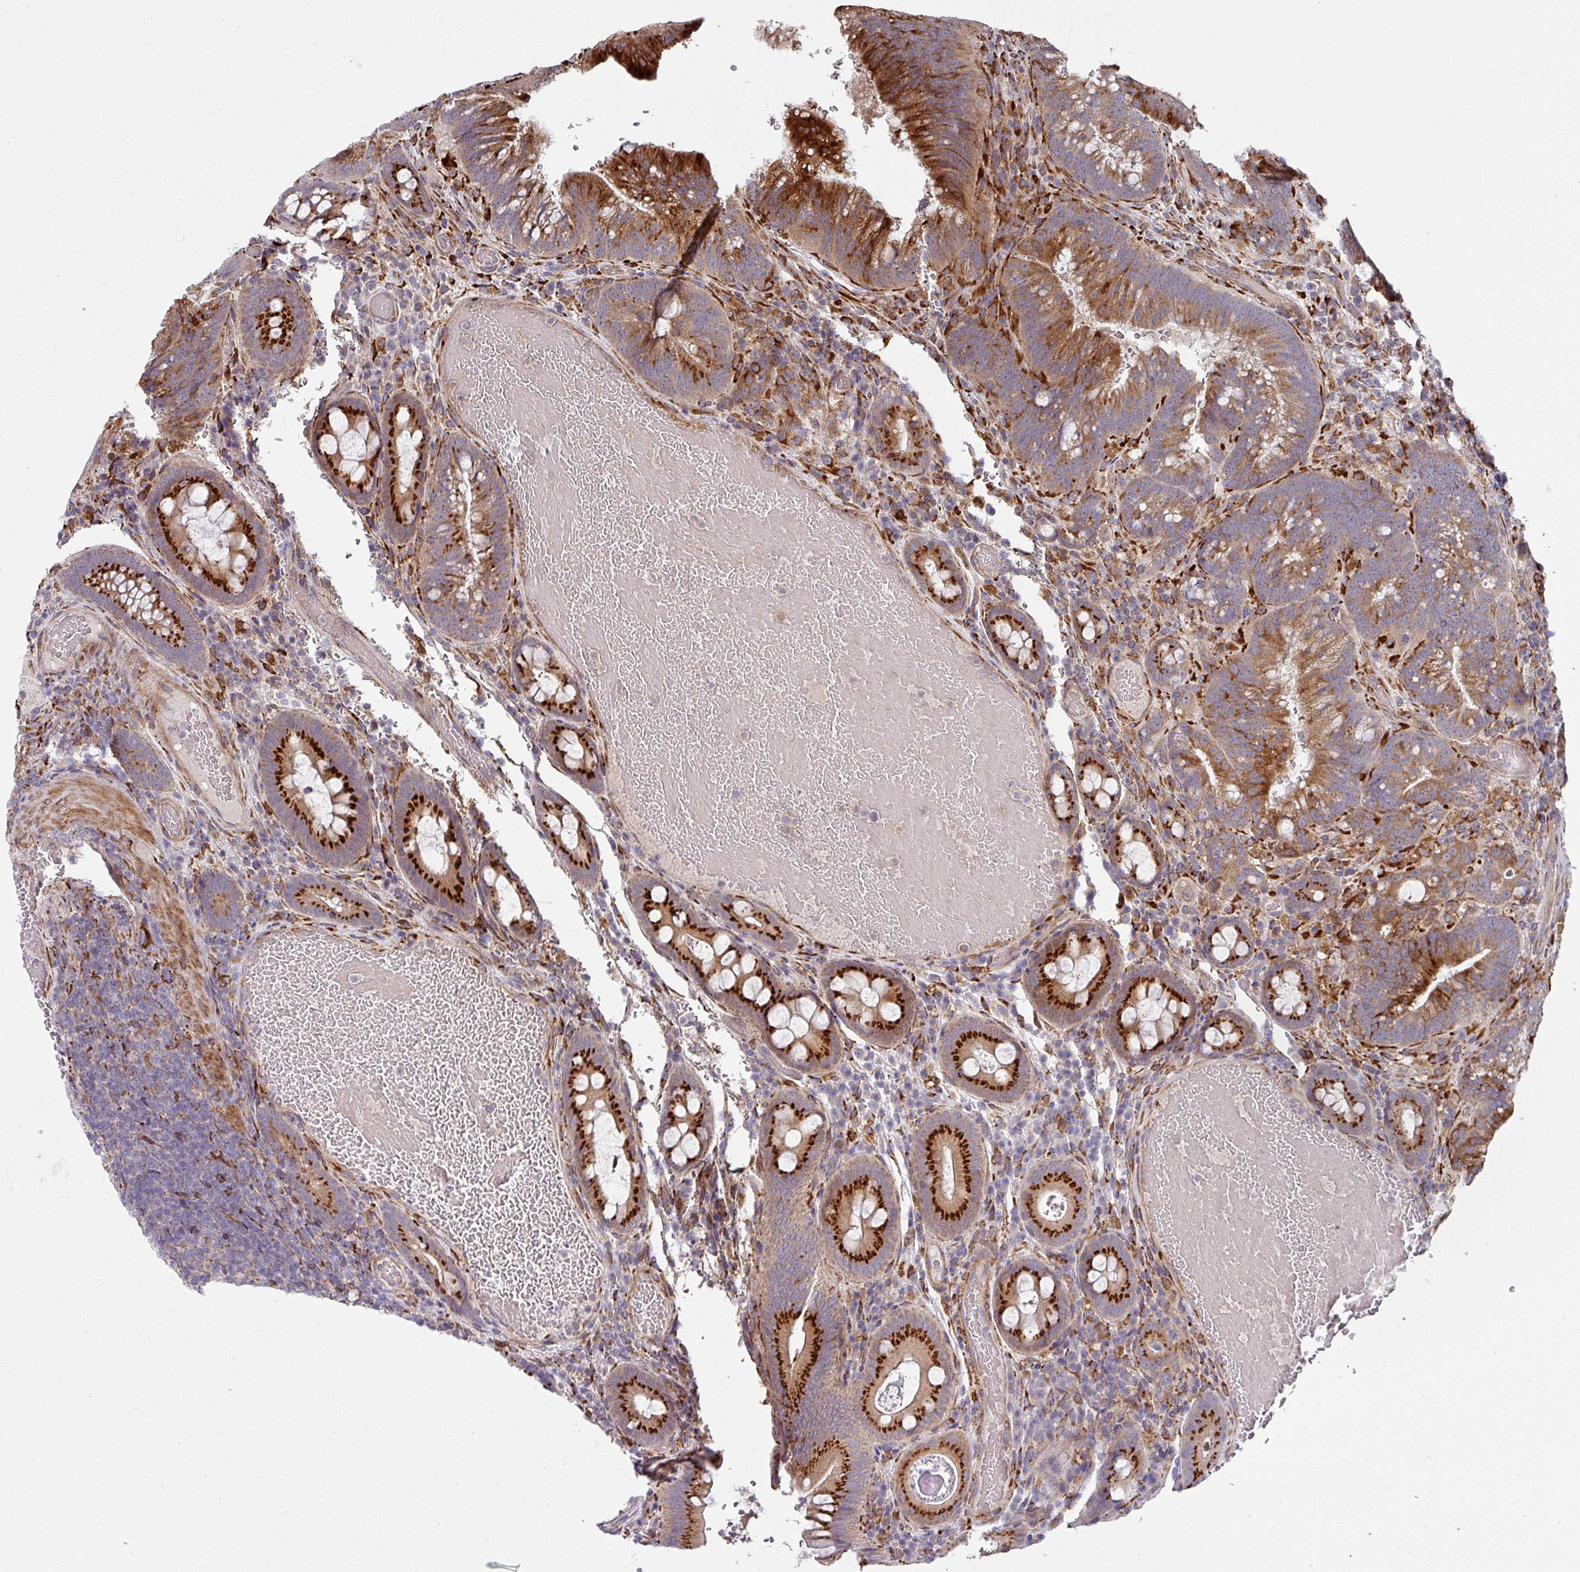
{"staining": {"intensity": "strong", "quantity": ">75%", "location": "cytoplasmic/membranous"}, "tissue": "colorectal cancer", "cell_type": "Tumor cells", "image_type": "cancer", "snomed": [{"axis": "morphology", "description": "Adenocarcinoma, NOS"}, {"axis": "topography", "description": "Colon"}], "caption": "Protein staining of colorectal cancer (adenocarcinoma) tissue displays strong cytoplasmic/membranous staining in approximately >75% of tumor cells.", "gene": "ZNF268", "patient": {"sex": "female", "age": 43}}